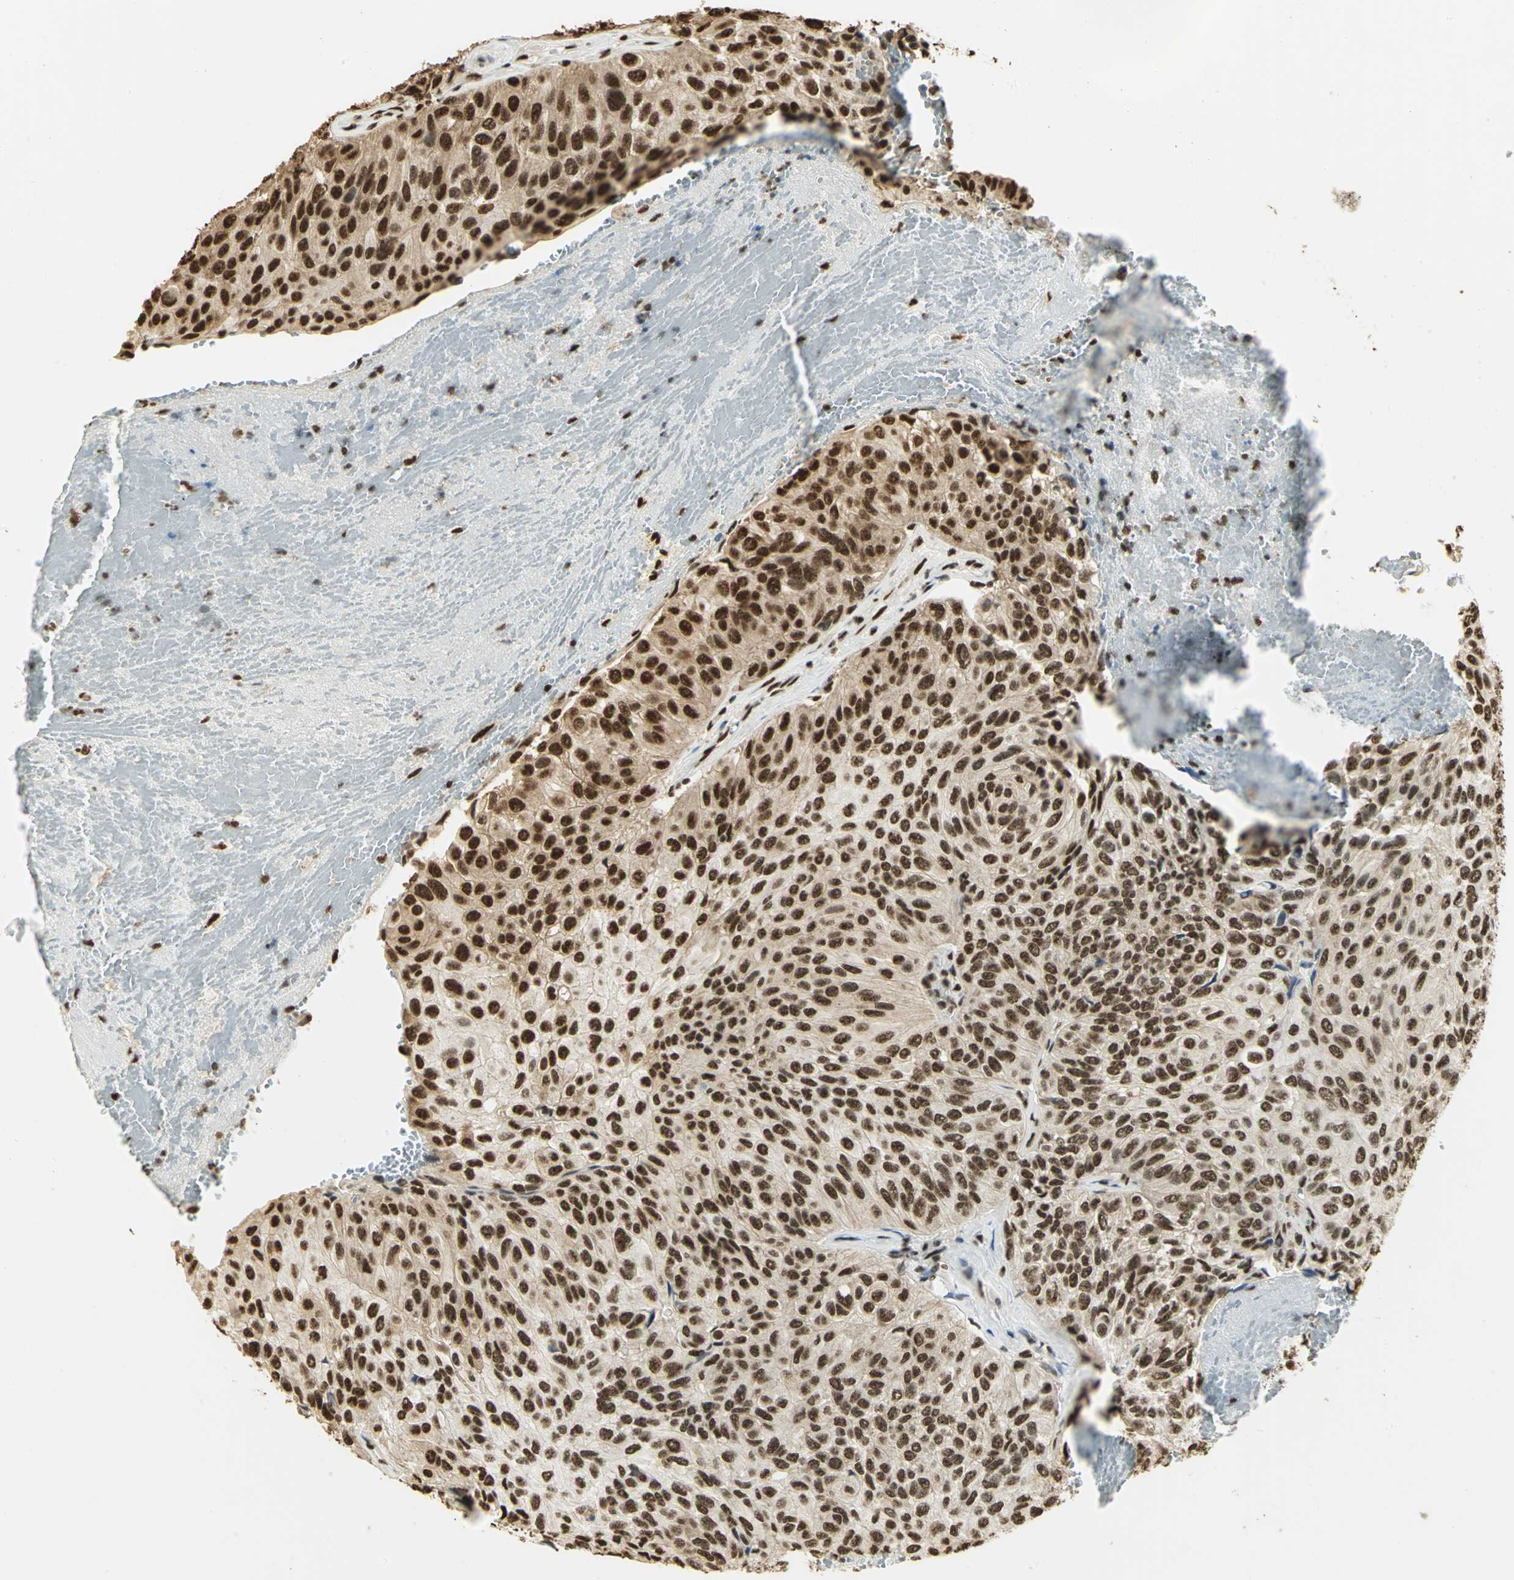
{"staining": {"intensity": "strong", "quantity": ">75%", "location": "cytoplasmic/membranous,nuclear"}, "tissue": "urothelial cancer", "cell_type": "Tumor cells", "image_type": "cancer", "snomed": [{"axis": "morphology", "description": "Urothelial carcinoma, High grade"}, {"axis": "topography", "description": "Urinary bladder"}], "caption": "Urothelial cancer tissue displays strong cytoplasmic/membranous and nuclear staining in about >75% of tumor cells, visualized by immunohistochemistry.", "gene": "SET", "patient": {"sex": "male", "age": 66}}